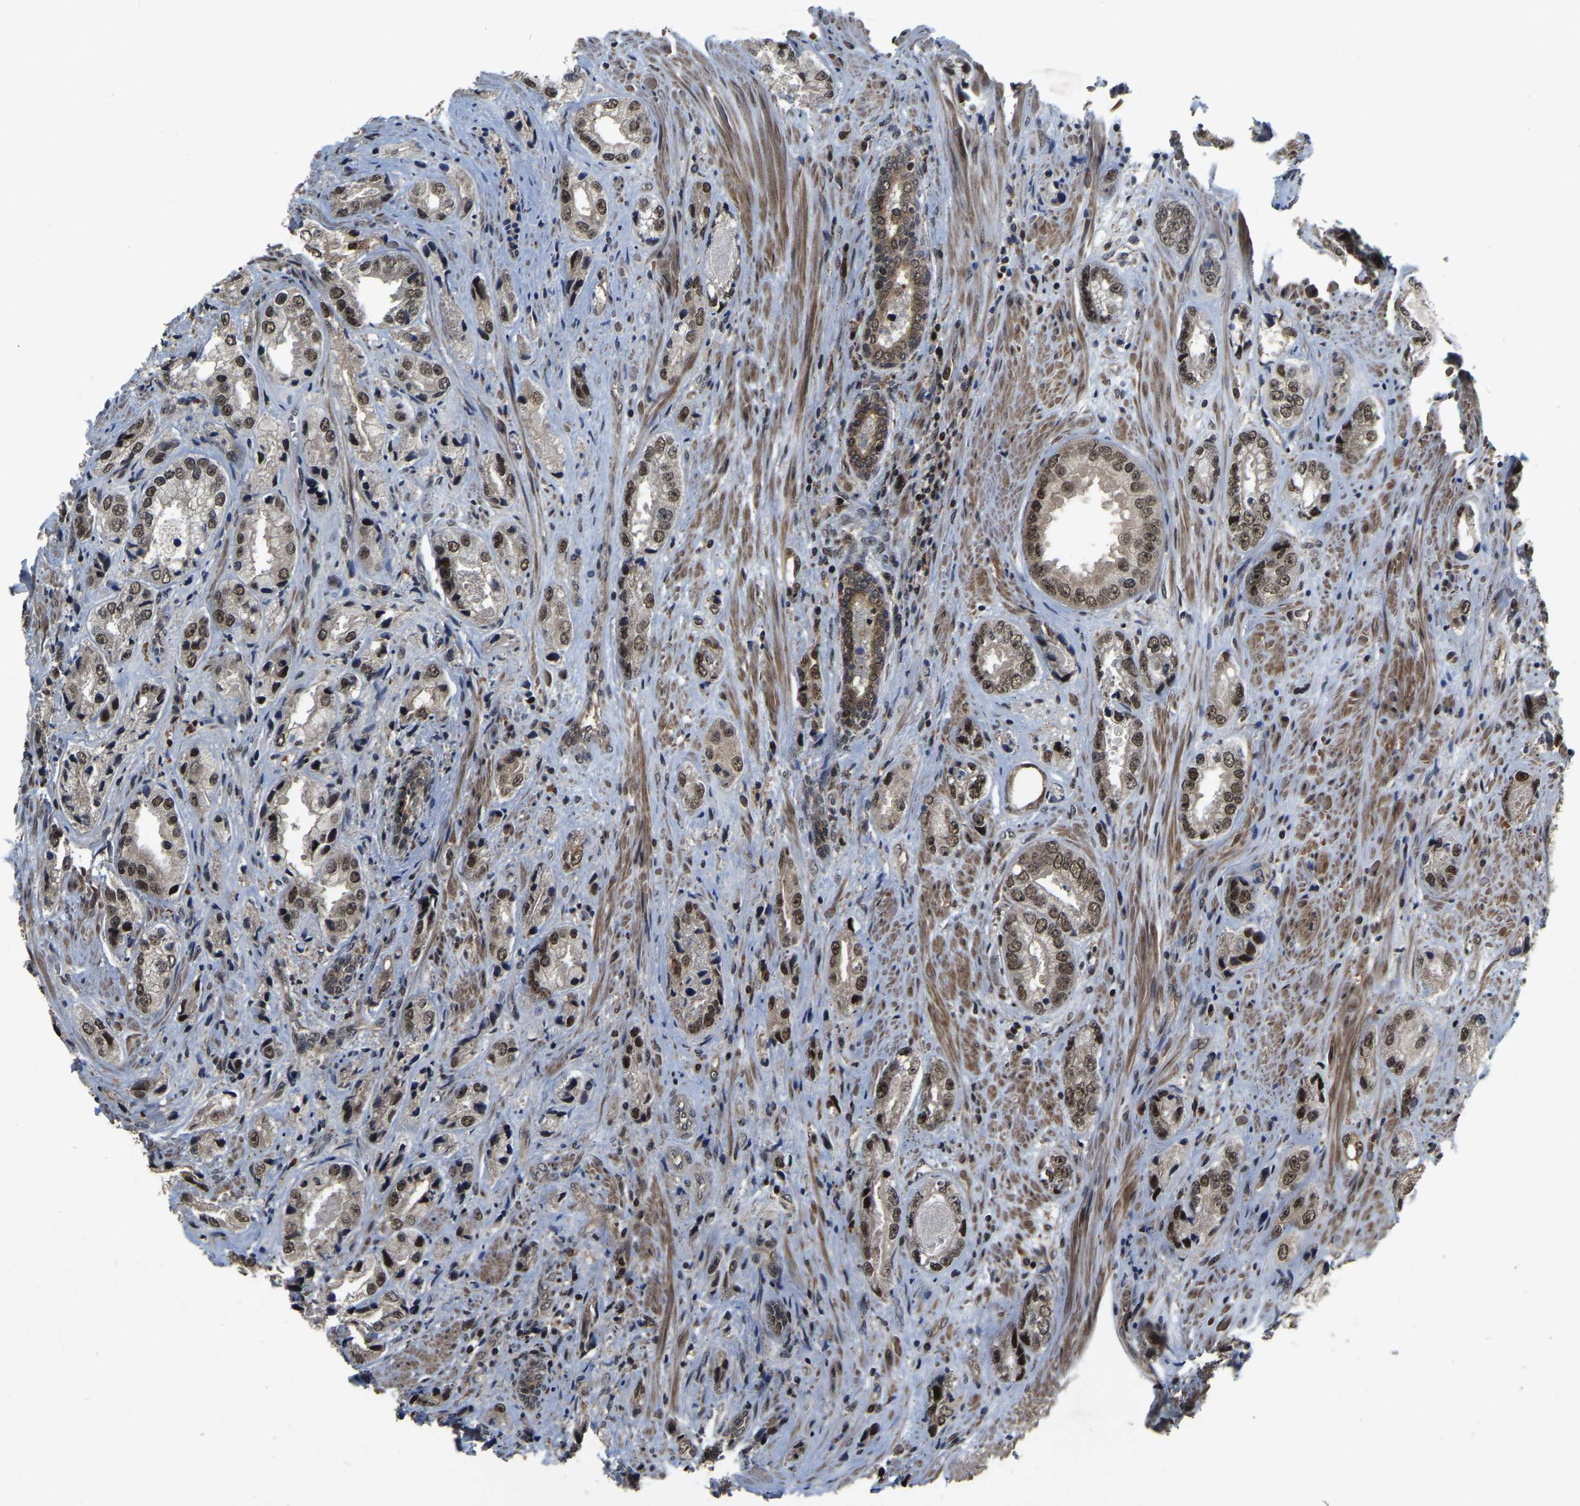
{"staining": {"intensity": "moderate", "quantity": ">75%", "location": "cytoplasmic/membranous,nuclear"}, "tissue": "prostate cancer", "cell_type": "Tumor cells", "image_type": "cancer", "snomed": [{"axis": "morphology", "description": "Adenocarcinoma, High grade"}, {"axis": "topography", "description": "Prostate"}], "caption": "Immunohistochemistry of human high-grade adenocarcinoma (prostate) displays medium levels of moderate cytoplasmic/membranous and nuclear positivity in about >75% of tumor cells.", "gene": "CIAO1", "patient": {"sex": "male", "age": 61}}